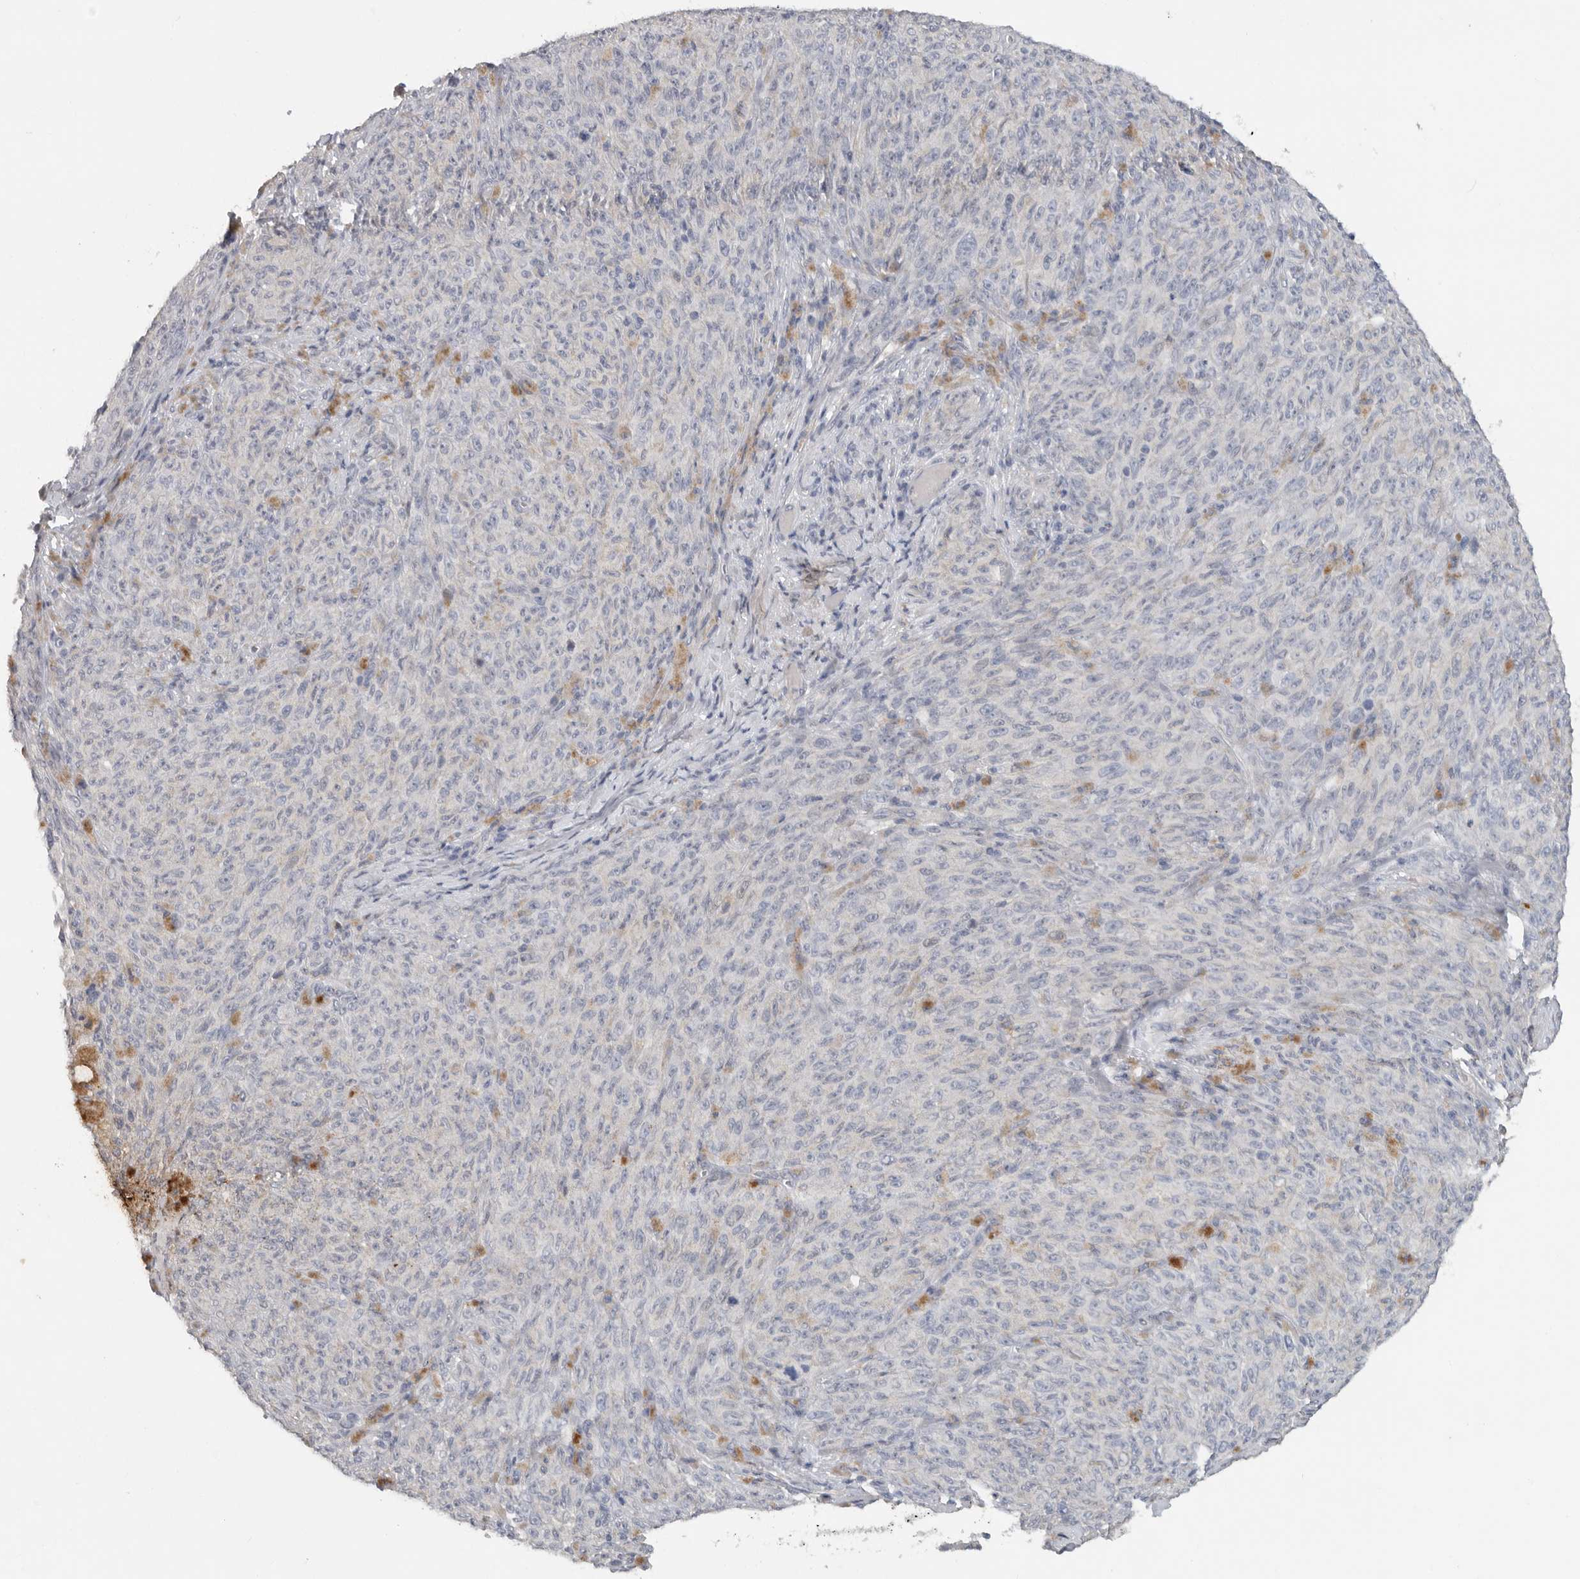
{"staining": {"intensity": "negative", "quantity": "none", "location": "none"}, "tissue": "melanoma", "cell_type": "Tumor cells", "image_type": "cancer", "snomed": [{"axis": "morphology", "description": "Malignant melanoma, NOS"}, {"axis": "topography", "description": "Skin"}], "caption": "This image is of malignant melanoma stained with IHC to label a protein in brown with the nuclei are counter-stained blue. There is no positivity in tumor cells.", "gene": "REG4", "patient": {"sex": "female", "age": 82}}